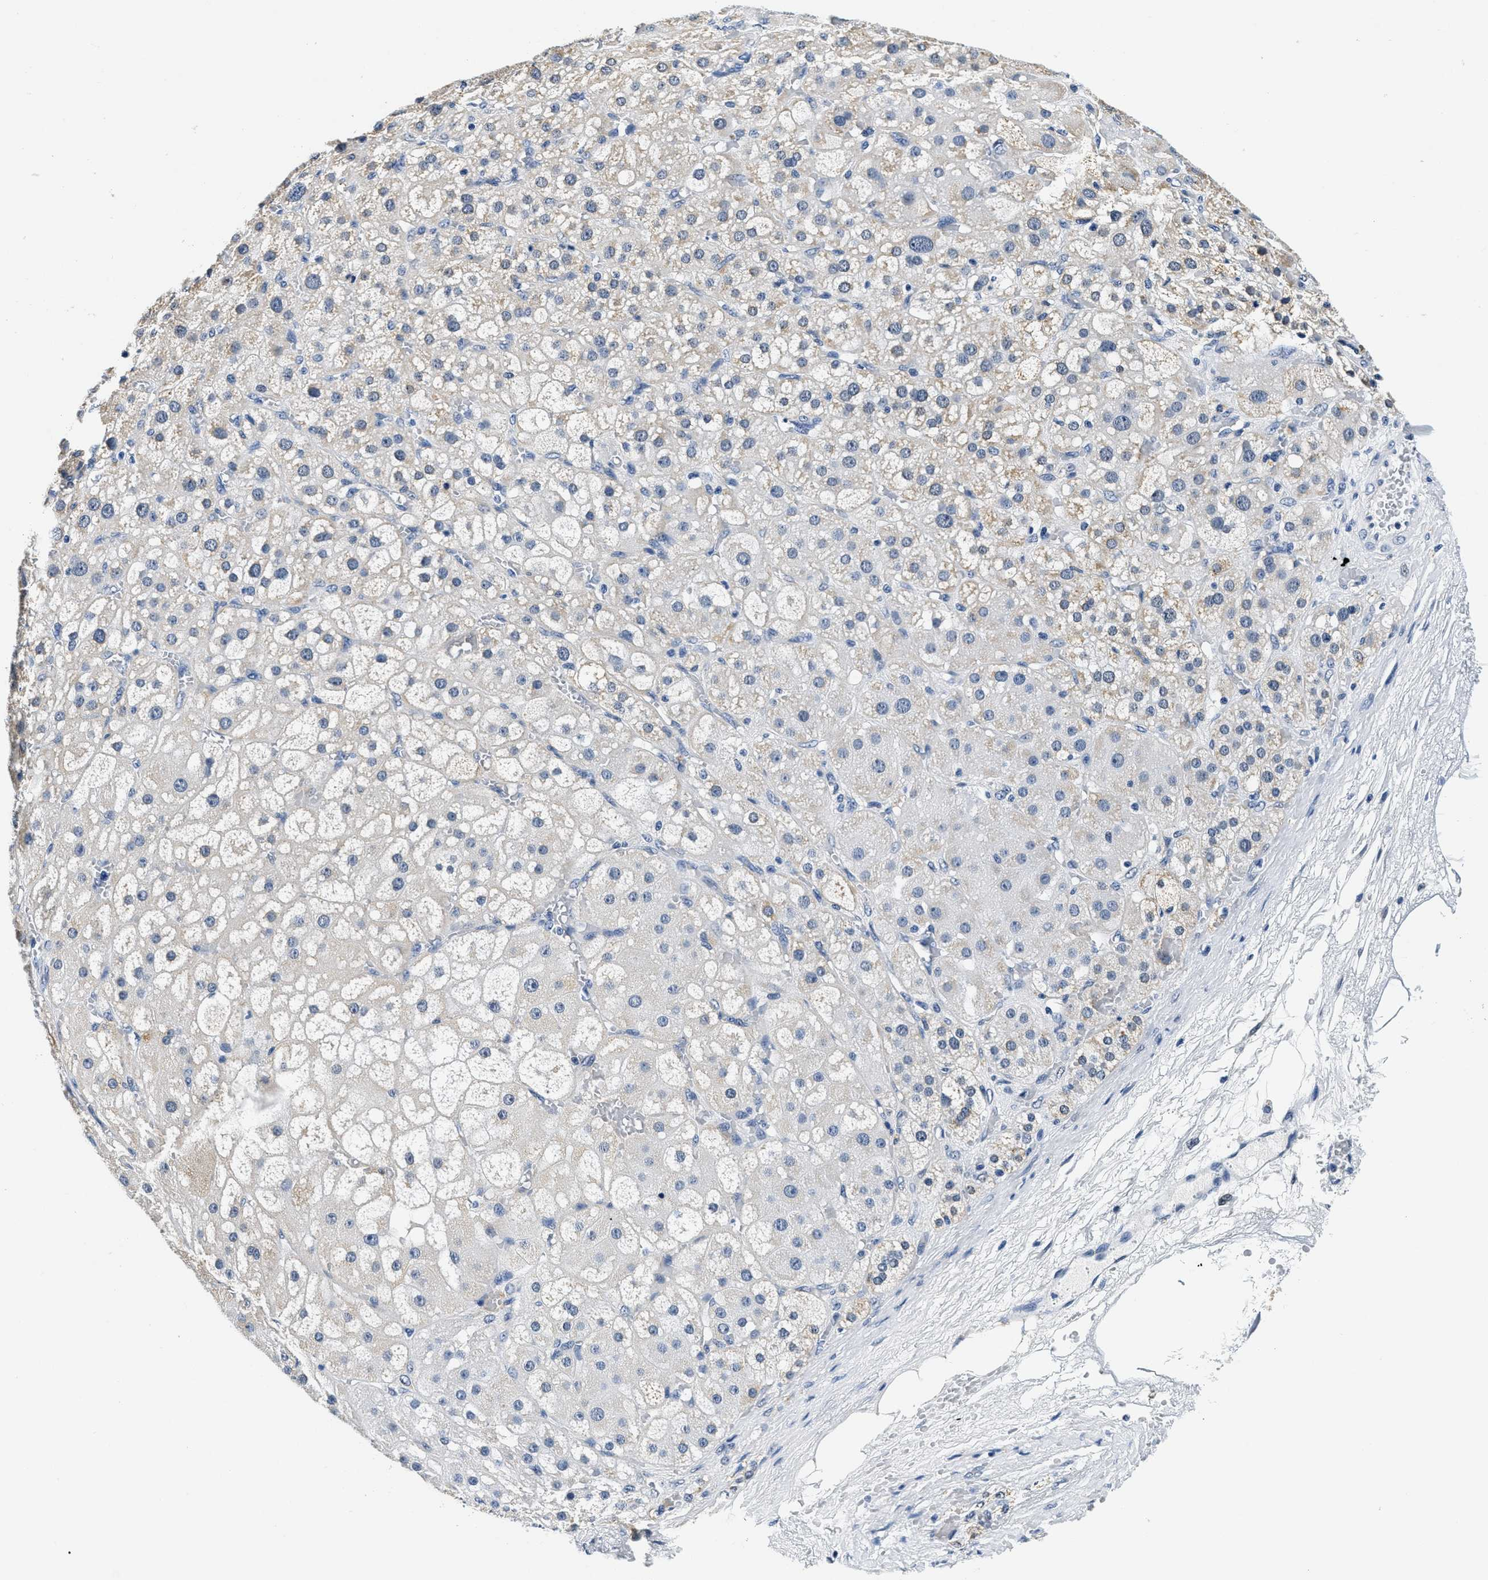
{"staining": {"intensity": "weak", "quantity": "25%-75%", "location": "cytoplasmic/membranous"}, "tissue": "adrenal gland", "cell_type": "Glandular cells", "image_type": "normal", "snomed": [{"axis": "morphology", "description": "Normal tissue, NOS"}, {"axis": "topography", "description": "Adrenal gland"}], "caption": "Immunohistochemistry image of unremarkable adrenal gland: human adrenal gland stained using immunohistochemistry (IHC) reveals low levels of weak protein expression localized specifically in the cytoplasmic/membranous of glandular cells, appearing as a cytoplasmic/membranous brown color.", "gene": "HS3ST2", "patient": {"sex": "female", "age": 47}}